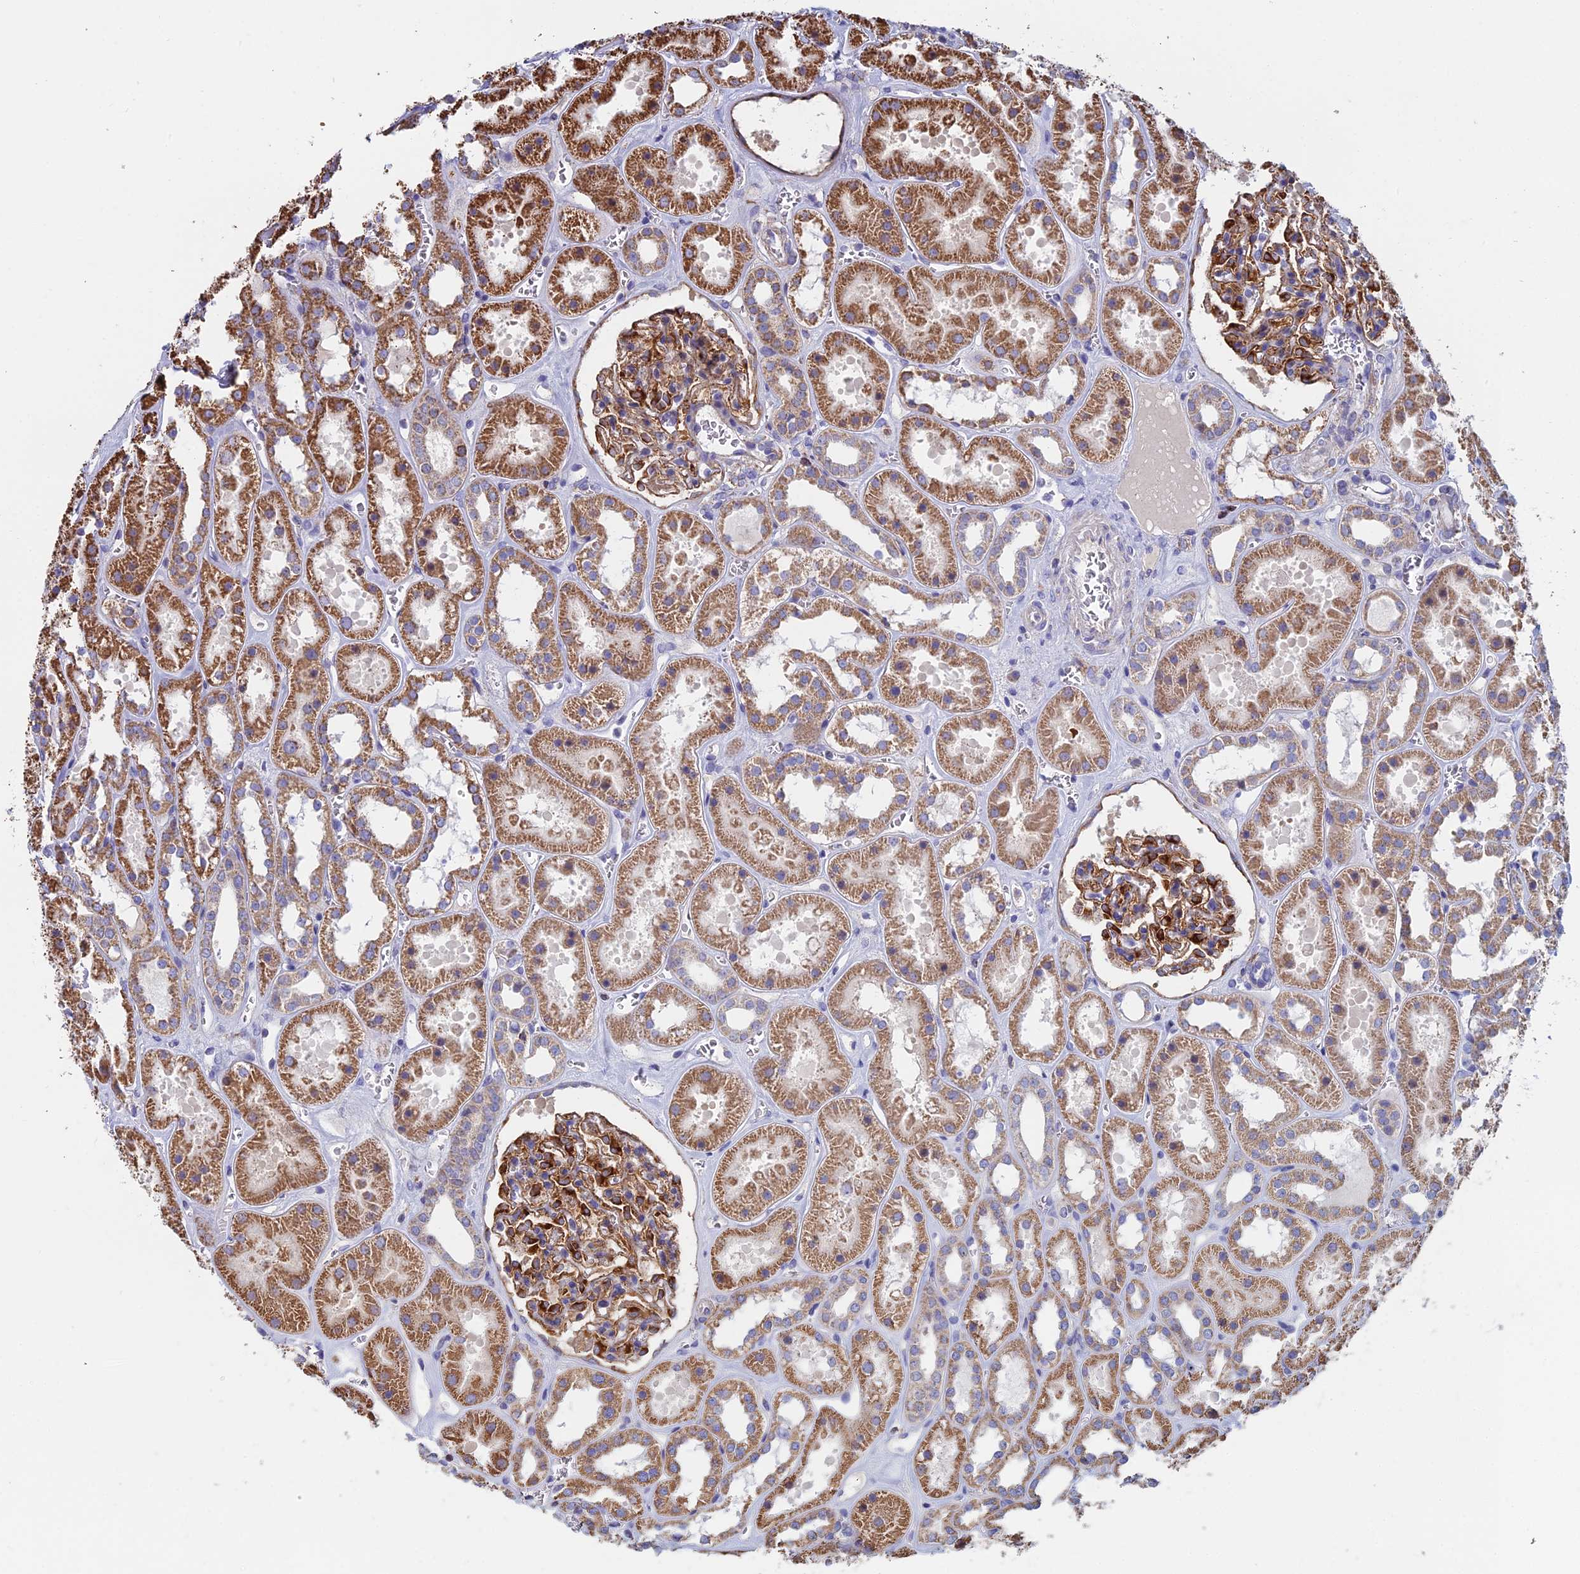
{"staining": {"intensity": "strong", "quantity": "<25%", "location": "cytoplasmic/membranous"}, "tissue": "kidney", "cell_type": "Cells in glomeruli", "image_type": "normal", "snomed": [{"axis": "morphology", "description": "Normal tissue, NOS"}, {"axis": "topography", "description": "Kidney"}], "caption": "A brown stain labels strong cytoplasmic/membranous staining of a protein in cells in glomeruli of unremarkable human kidney. The protein of interest is stained brown, and the nuclei are stained in blue (DAB (3,3'-diaminobenzidine) IHC with brightfield microscopy, high magnification).", "gene": "SPOCK2", "patient": {"sex": "female", "age": 41}}